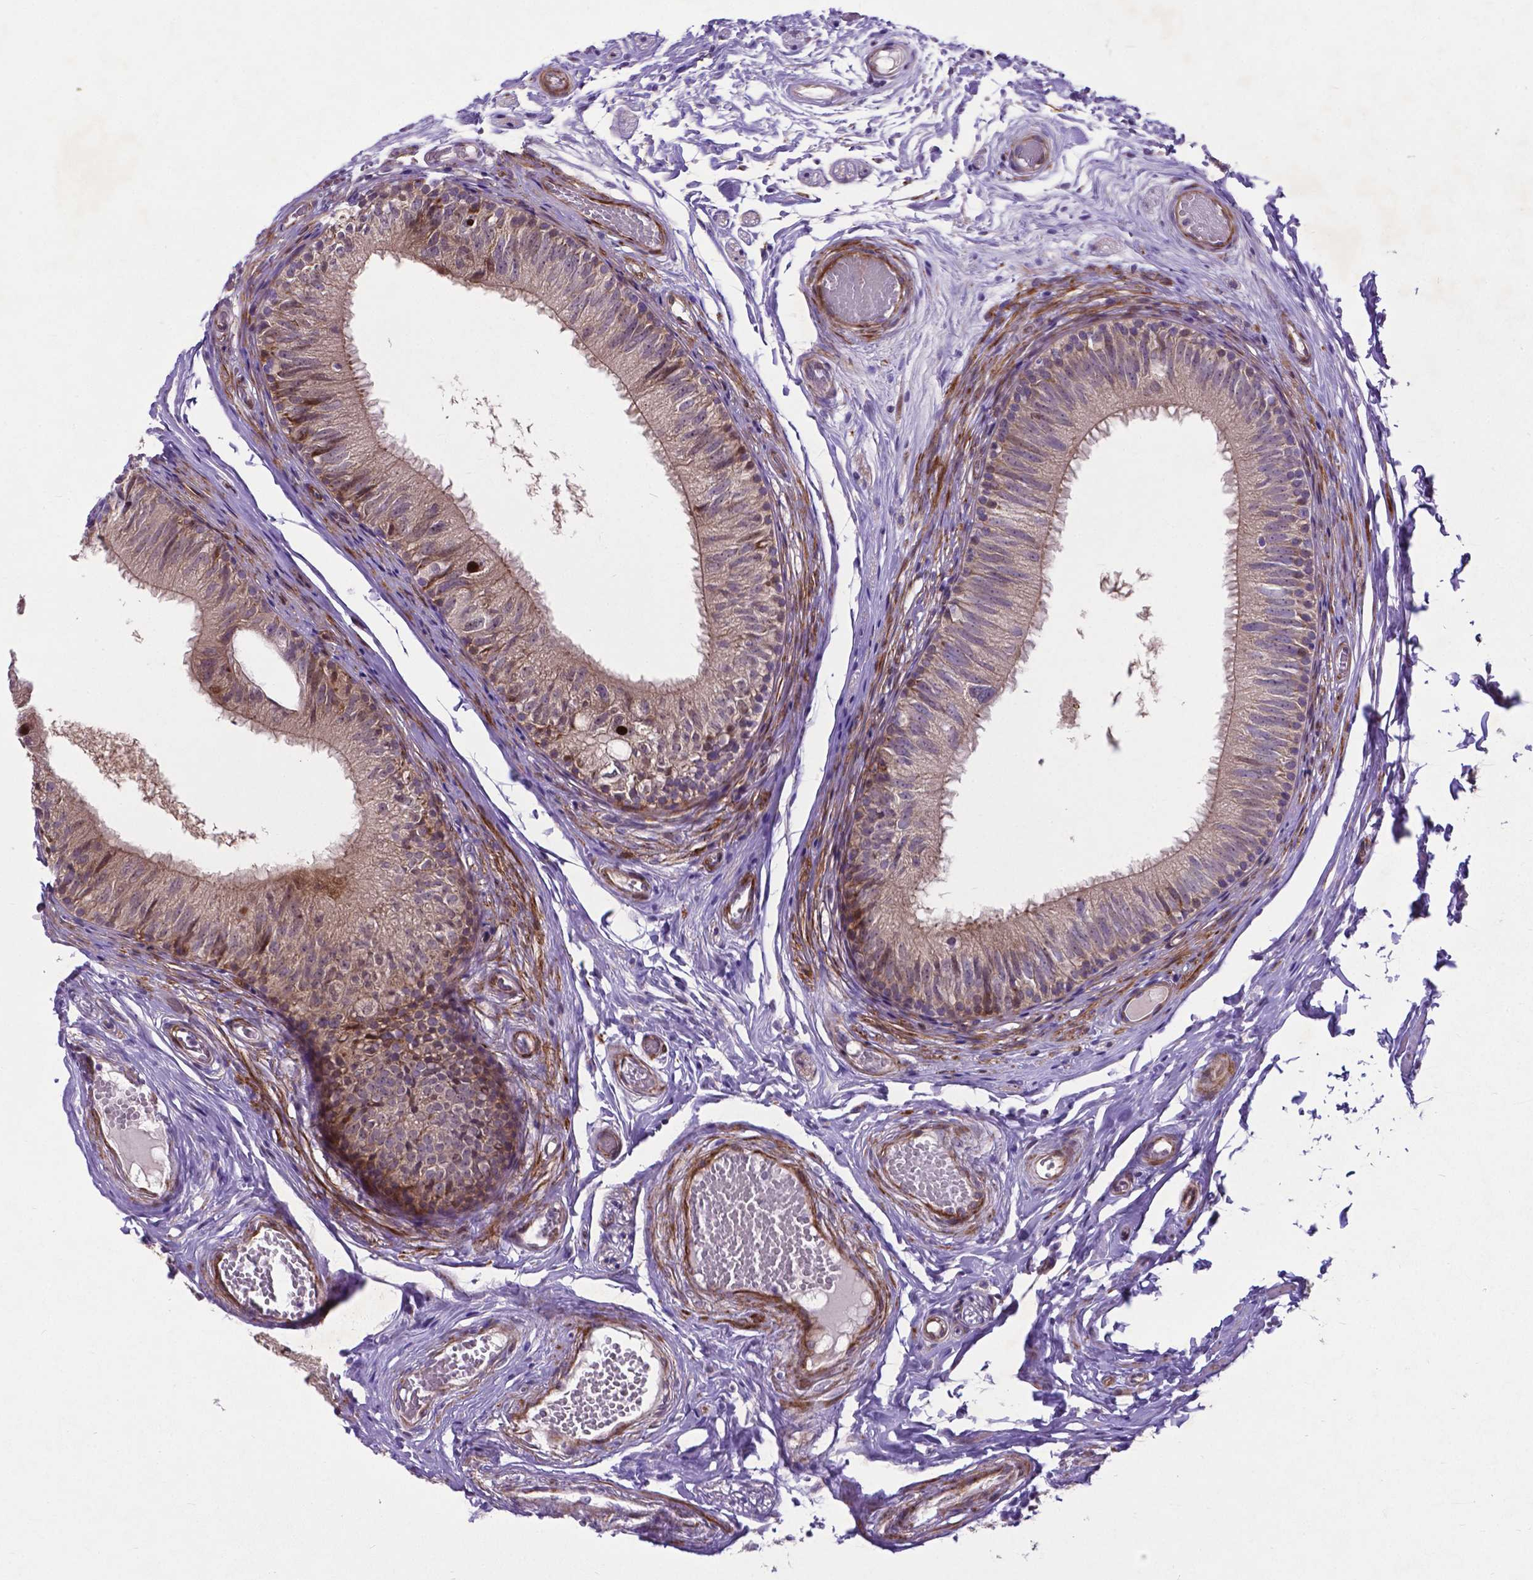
{"staining": {"intensity": "weak", "quantity": "<25%", "location": "cytoplasmic/membranous"}, "tissue": "epididymis", "cell_type": "Glandular cells", "image_type": "normal", "snomed": [{"axis": "morphology", "description": "Normal tissue, NOS"}, {"axis": "topography", "description": "Epididymis"}], "caption": "High magnification brightfield microscopy of unremarkable epididymis stained with DAB (3,3'-diaminobenzidine) (brown) and counterstained with hematoxylin (blue): glandular cells show no significant expression. Brightfield microscopy of IHC stained with DAB (brown) and hematoxylin (blue), captured at high magnification.", "gene": "PFKFB4", "patient": {"sex": "male", "age": 29}}